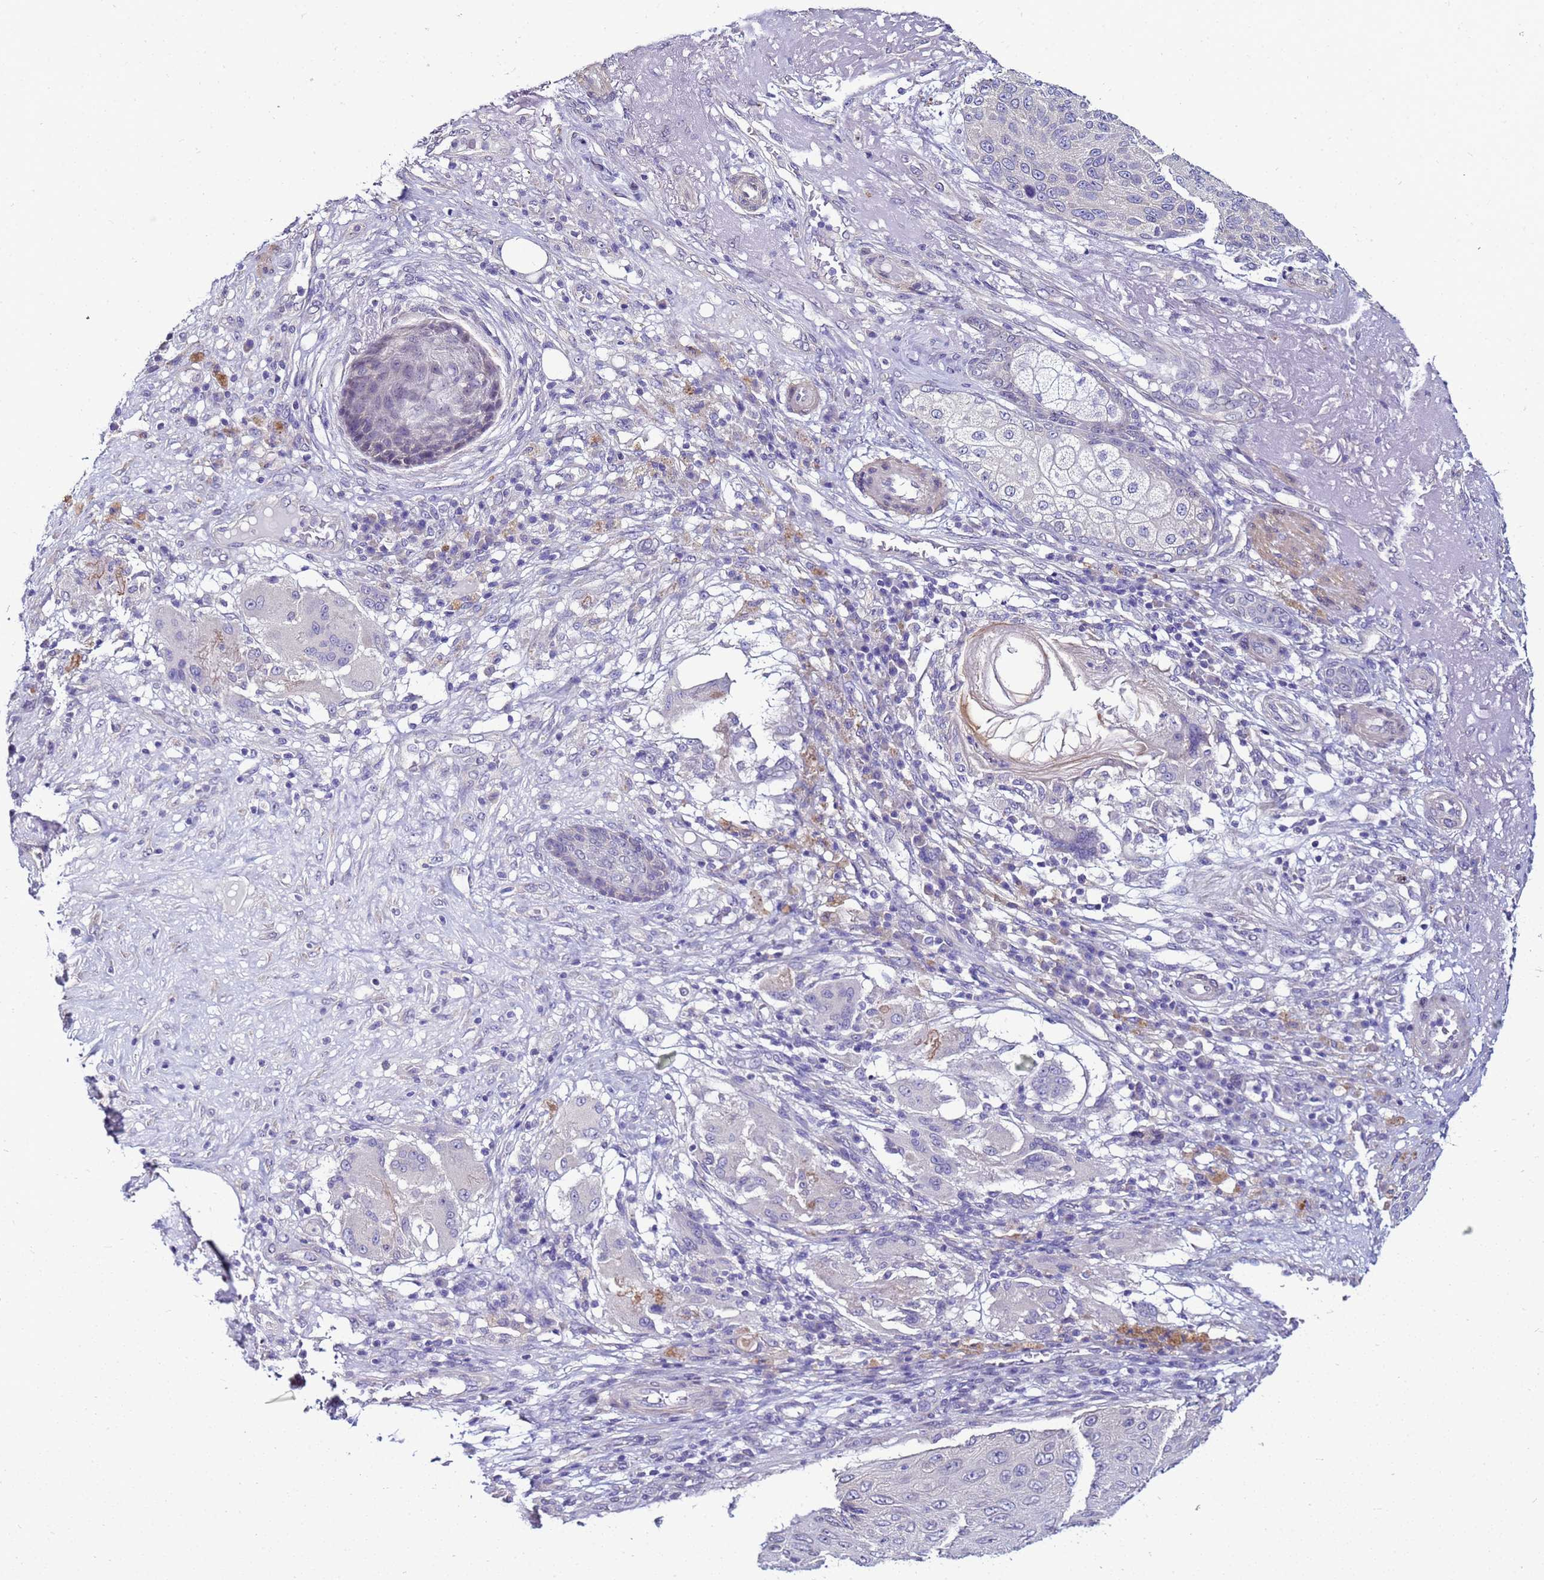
{"staining": {"intensity": "negative", "quantity": "none", "location": "none"}, "tissue": "skin cancer", "cell_type": "Tumor cells", "image_type": "cancer", "snomed": [{"axis": "morphology", "description": "Squamous cell carcinoma, NOS"}, {"axis": "topography", "description": "Skin"}], "caption": "Skin squamous cell carcinoma stained for a protein using IHC reveals no staining tumor cells.", "gene": "FAM166B", "patient": {"sex": "female", "age": 88}}